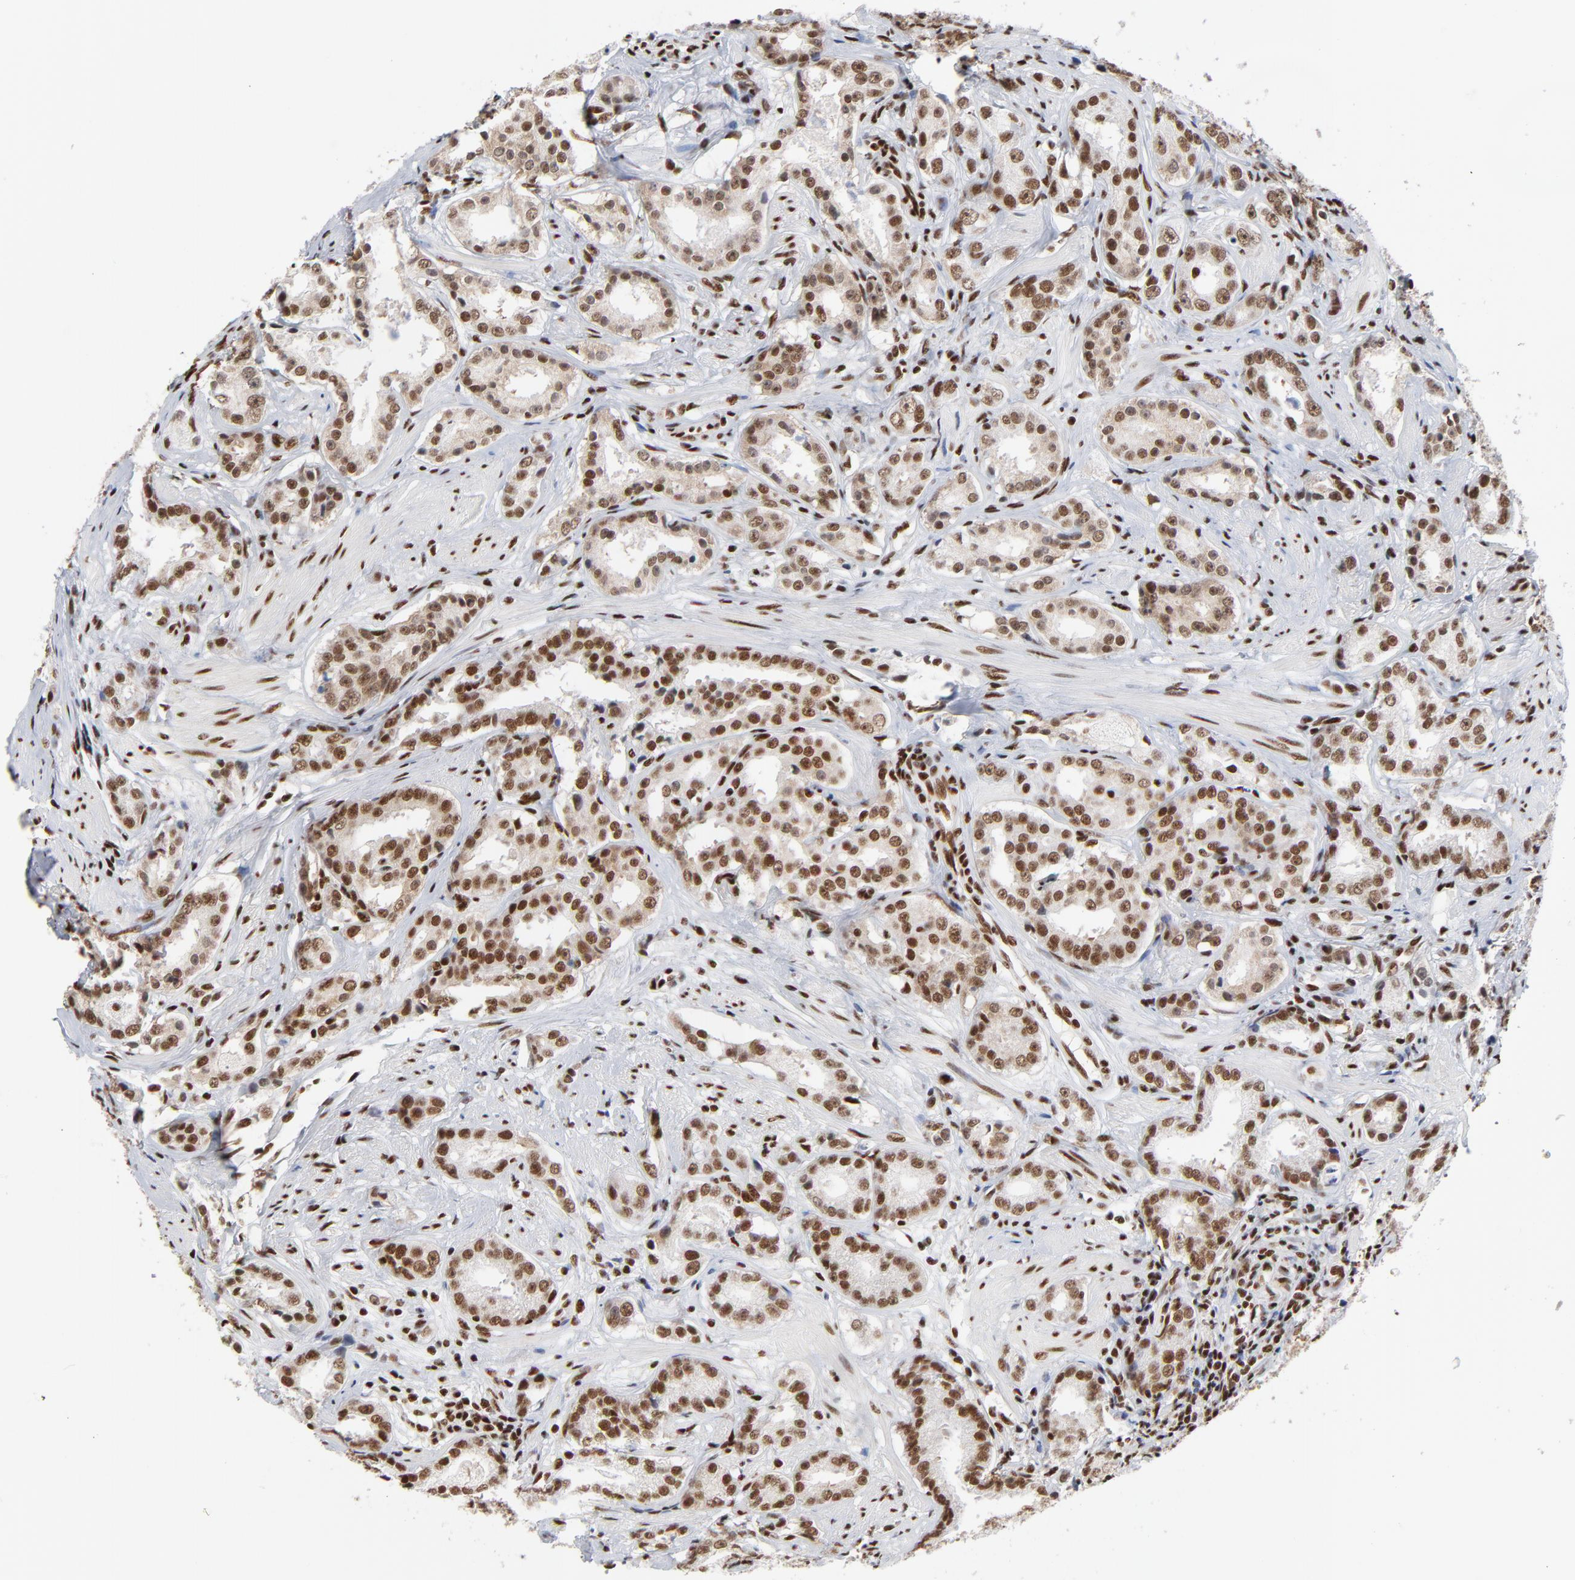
{"staining": {"intensity": "strong", "quantity": ">75%", "location": "nuclear"}, "tissue": "prostate cancer", "cell_type": "Tumor cells", "image_type": "cancer", "snomed": [{"axis": "morphology", "description": "Adenocarcinoma, Medium grade"}, {"axis": "topography", "description": "Prostate"}], "caption": "Approximately >75% of tumor cells in prostate cancer show strong nuclear protein staining as visualized by brown immunohistochemical staining.", "gene": "CREB1", "patient": {"sex": "male", "age": 53}}